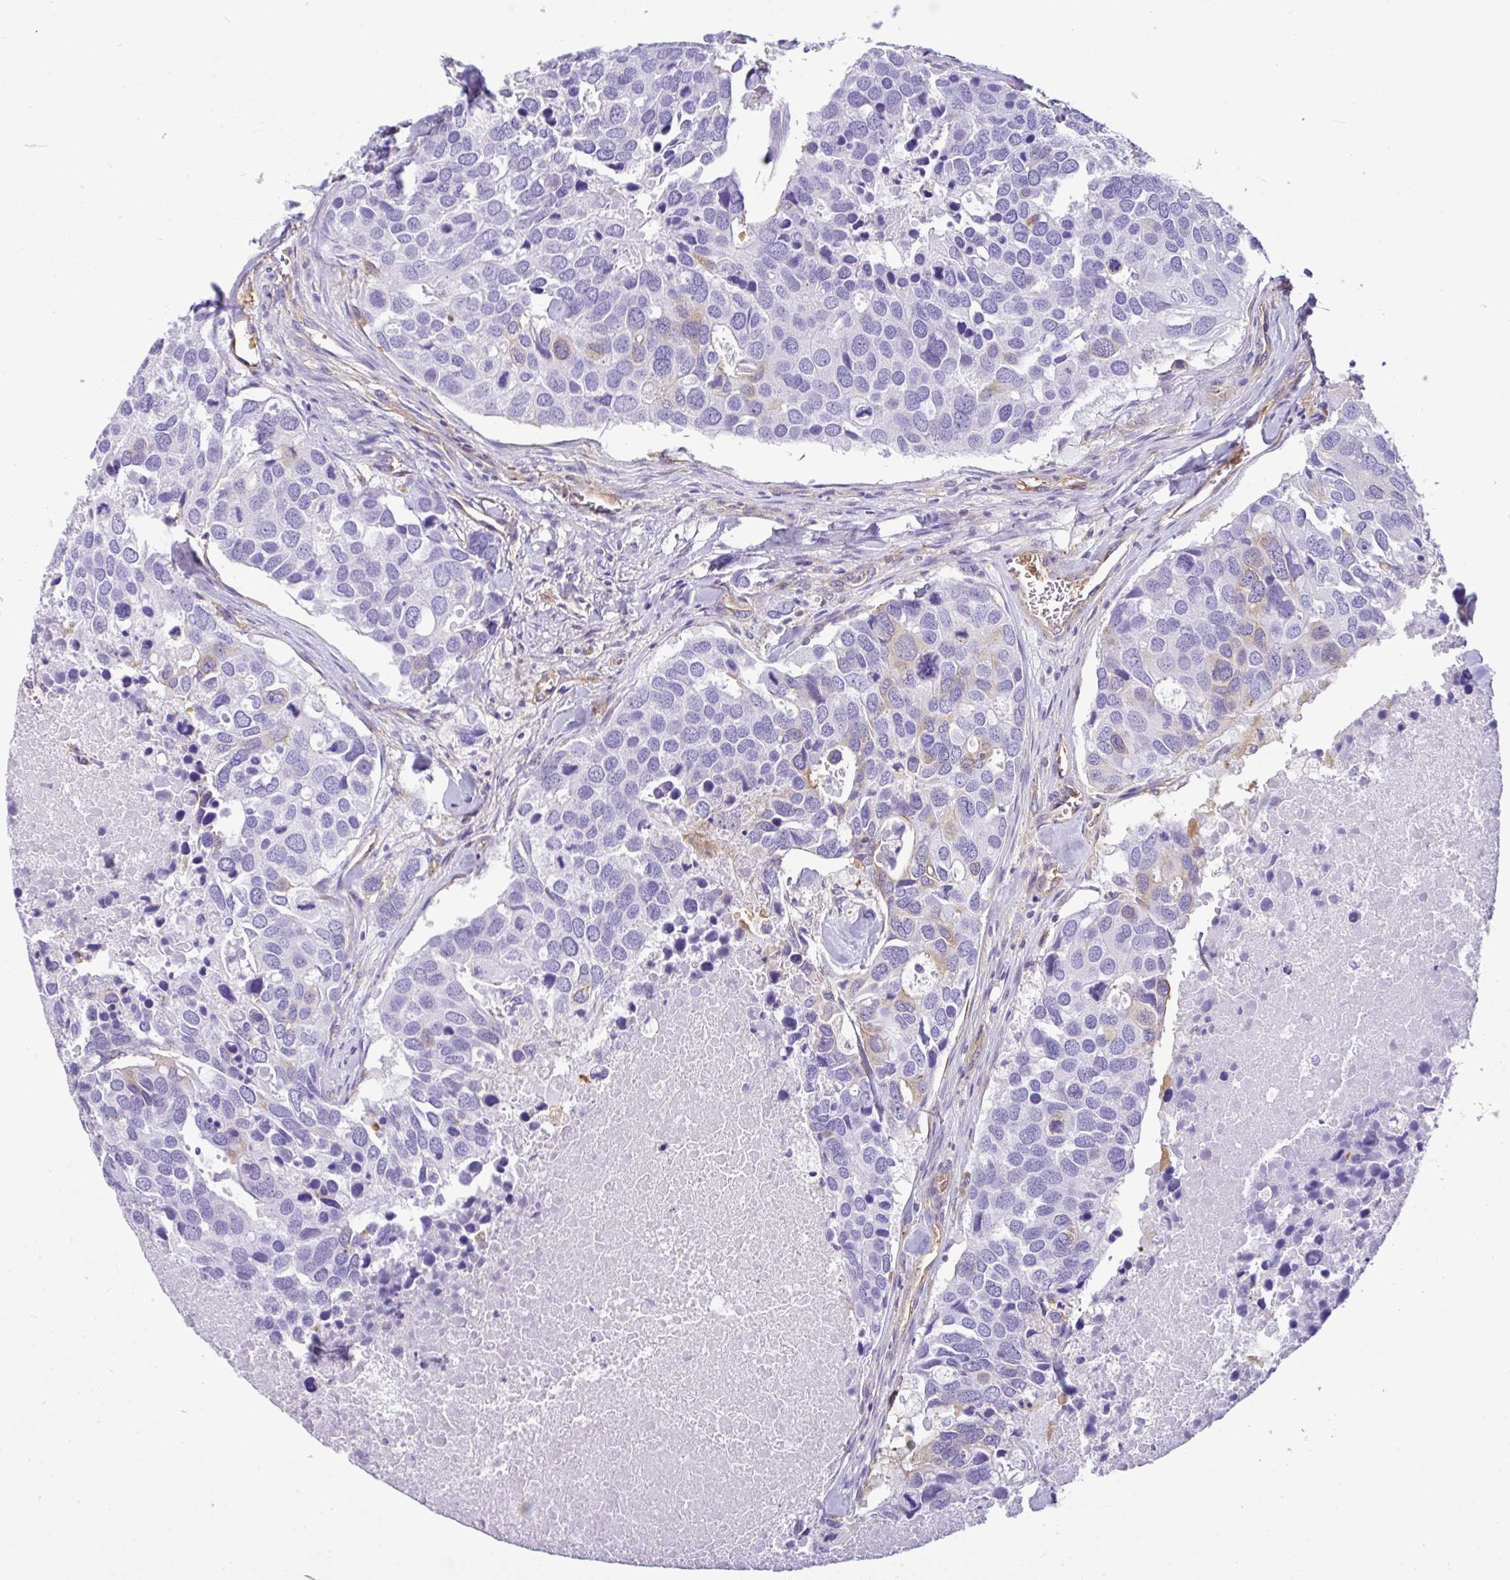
{"staining": {"intensity": "negative", "quantity": "none", "location": "none"}, "tissue": "breast cancer", "cell_type": "Tumor cells", "image_type": "cancer", "snomed": [{"axis": "morphology", "description": "Duct carcinoma"}, {"axis": "topography", "description": "Breast"}], "caption": "Immunohistochemical staining of breast invasive ductal carcinoma displays no significant expression in tumor cells. The staining is performed using DAB (3,3'-diaminobenzidine) brown chromogen with nuclei counter-stained in using hematoxylin.", "gene": "GFPT2", "patient": {"sex": "female", "age": 83}}